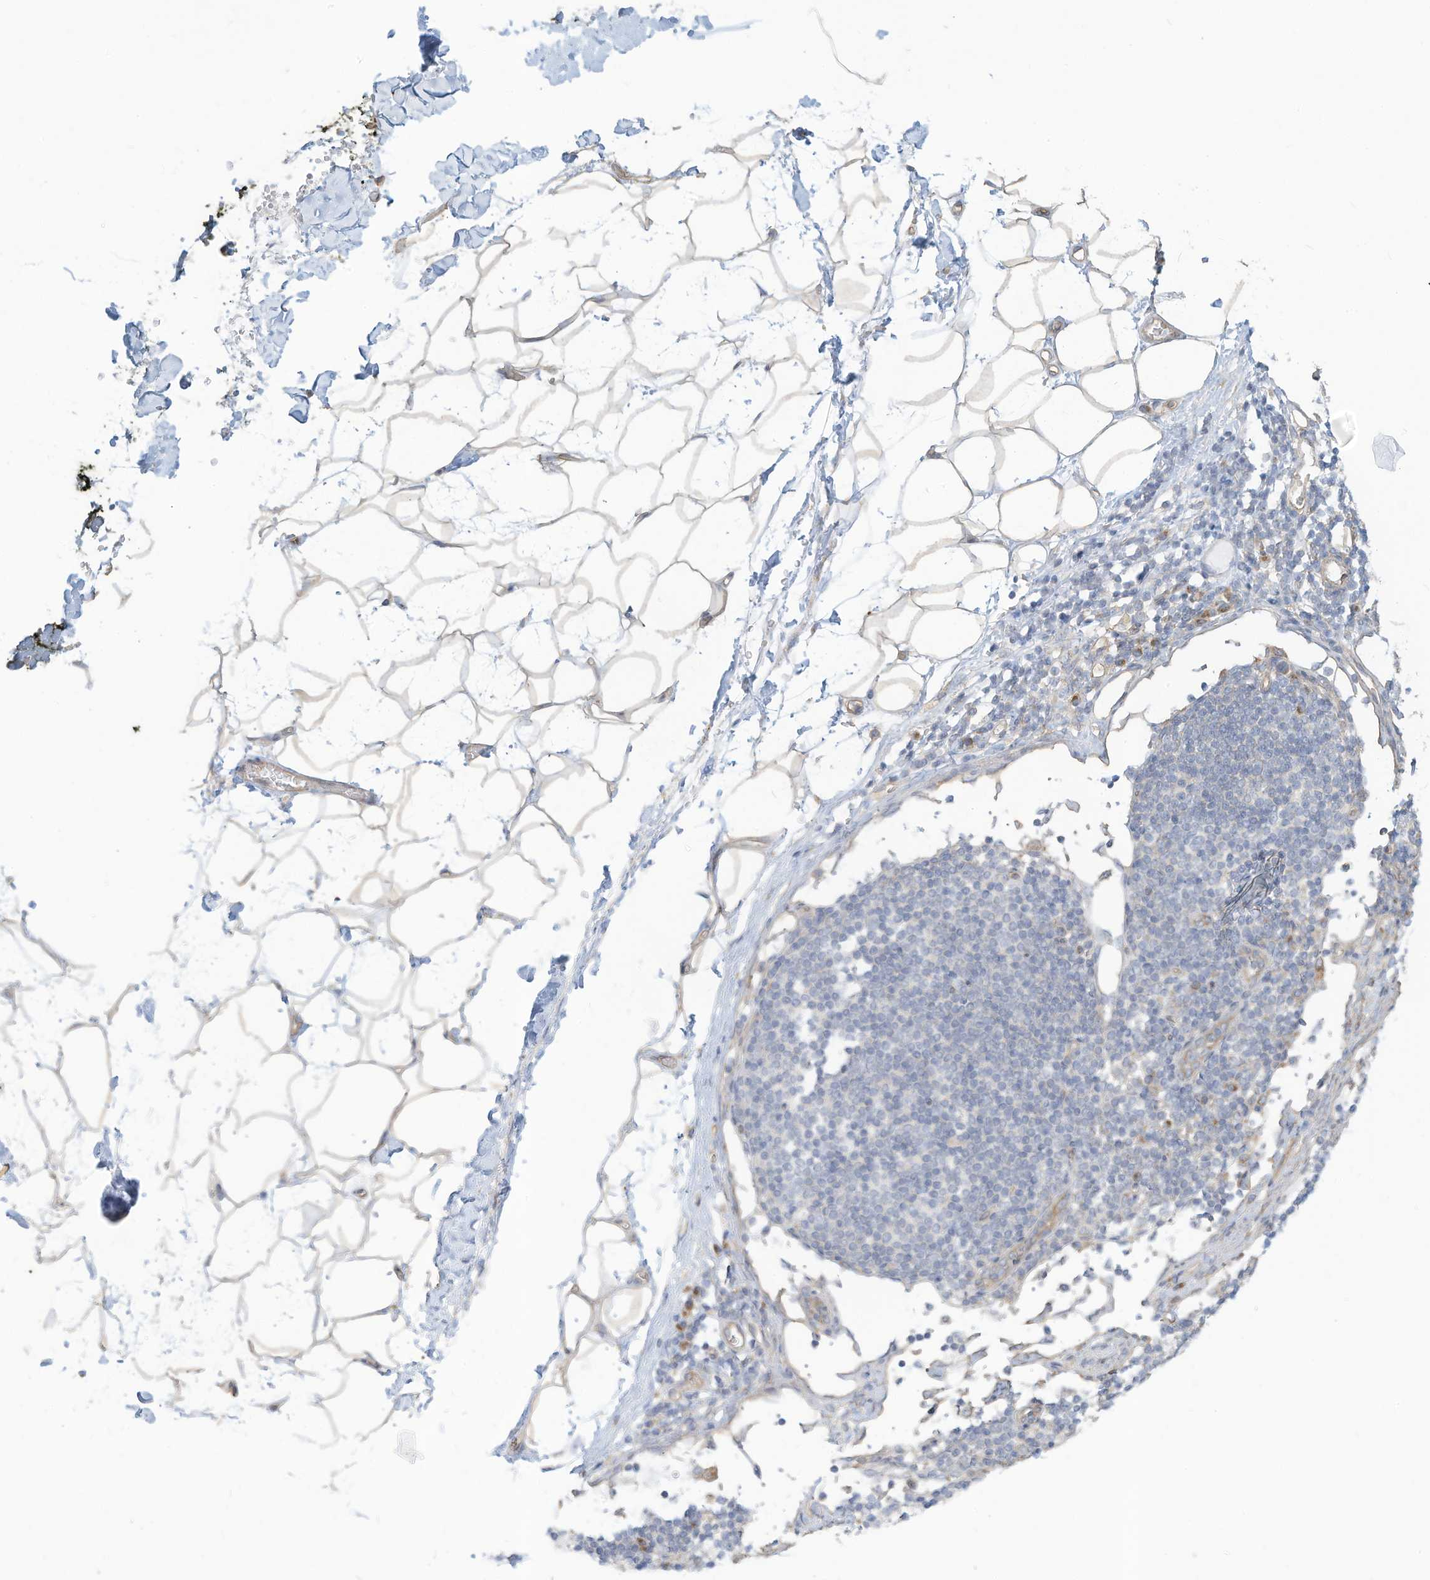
{"staining": {"intensity": "negative", "quantity": "none", "location": "none"}, "tissue": "adipose tissue", "cell_type": "Adipocytes", "image_type": "normal", "snomed": [{"axis": "morphology", "description": "Normal tissue, NOS"}, {"axis": "morphology", "description": "Adenocarcinoma, NOS"}, {"axis": "topography", "description": "Pancreas"}, {"axis": "topography", "description": "Peripheral nerve tissue"}], "caption": "High magnification brightfield microscopy of normal adipose tissue stained with DAB (3,3'-diaminobenzidine) (brown) and counterstained with hematoxylin (blue): adipocytes show no significant staining. (DAB IHC with hematoxylin counter stain).", "gene": "ADAT2", "patient": {"sex": "male", "age": 59}}